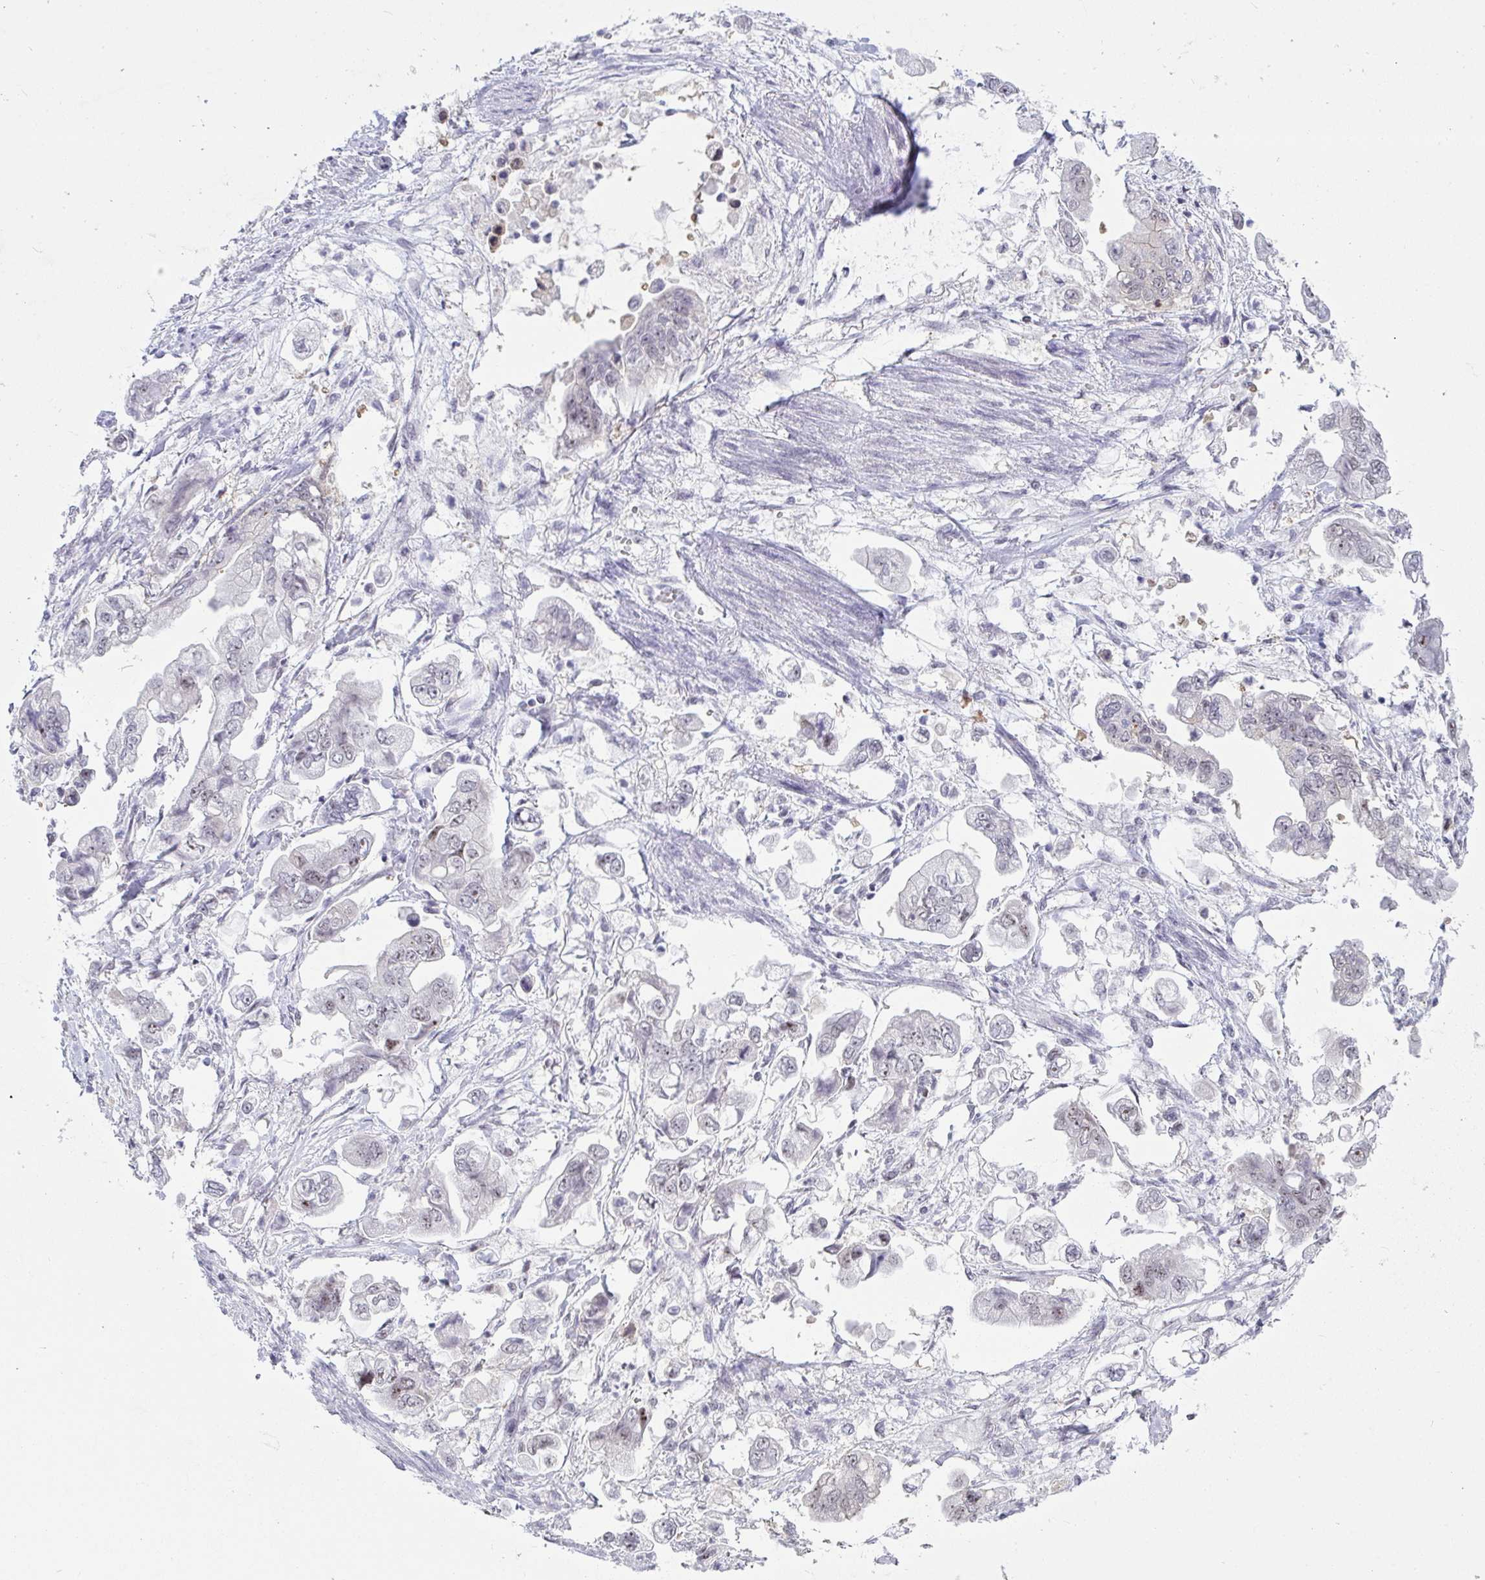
{"staining": {"intensity": "weak", "quantity": "<25%", "location": "nuclear"}, "tissue": "stomach cancer", "cell_type": "Tumor cells", "image_type": "cancer", "snomed": [{"axis": "morphology", "description": "Adenocarcinoma, NOS"}, {"axis": "topography", "description": "Stomach"}], "caption": "Image shows no protein expression in tumor cells of stomach cancer tissue. (Brightfield microscopy of DAB immunohistochemistry (IHC) at high magnification).", "gene": "SUPT16H", "patient": {"sex": "male", "age": 62}}